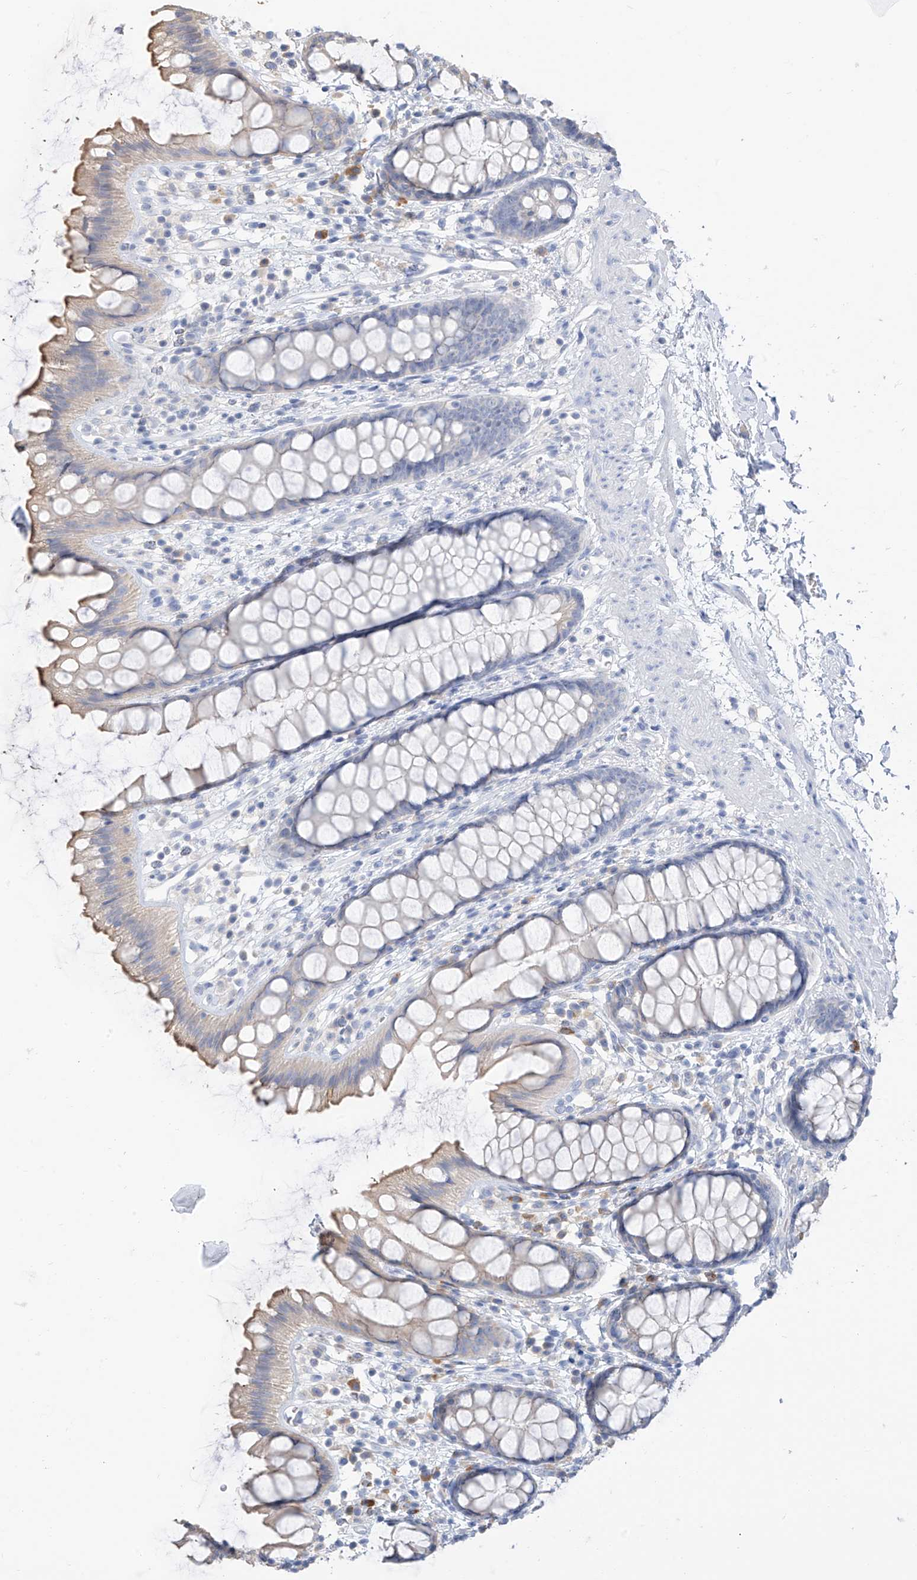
{"staining": {"intensity": "negative", "quantity": "none", "location": "none"}, "tissue": "rectum", "cell_type": "Glandular cells", "image_type": "normal", "snomed": [{"axis": "morphology", "description": "Normal tissue, NOS"}, {"axis": "topography", "description": "Rectum"}], "caption": "DAB immunohistochemical staining of normal human rectum exhibits no significant staining in glandular cells.", "gene": "PAFAH1B3", "patient": {"sex": "female", "age": 65}}